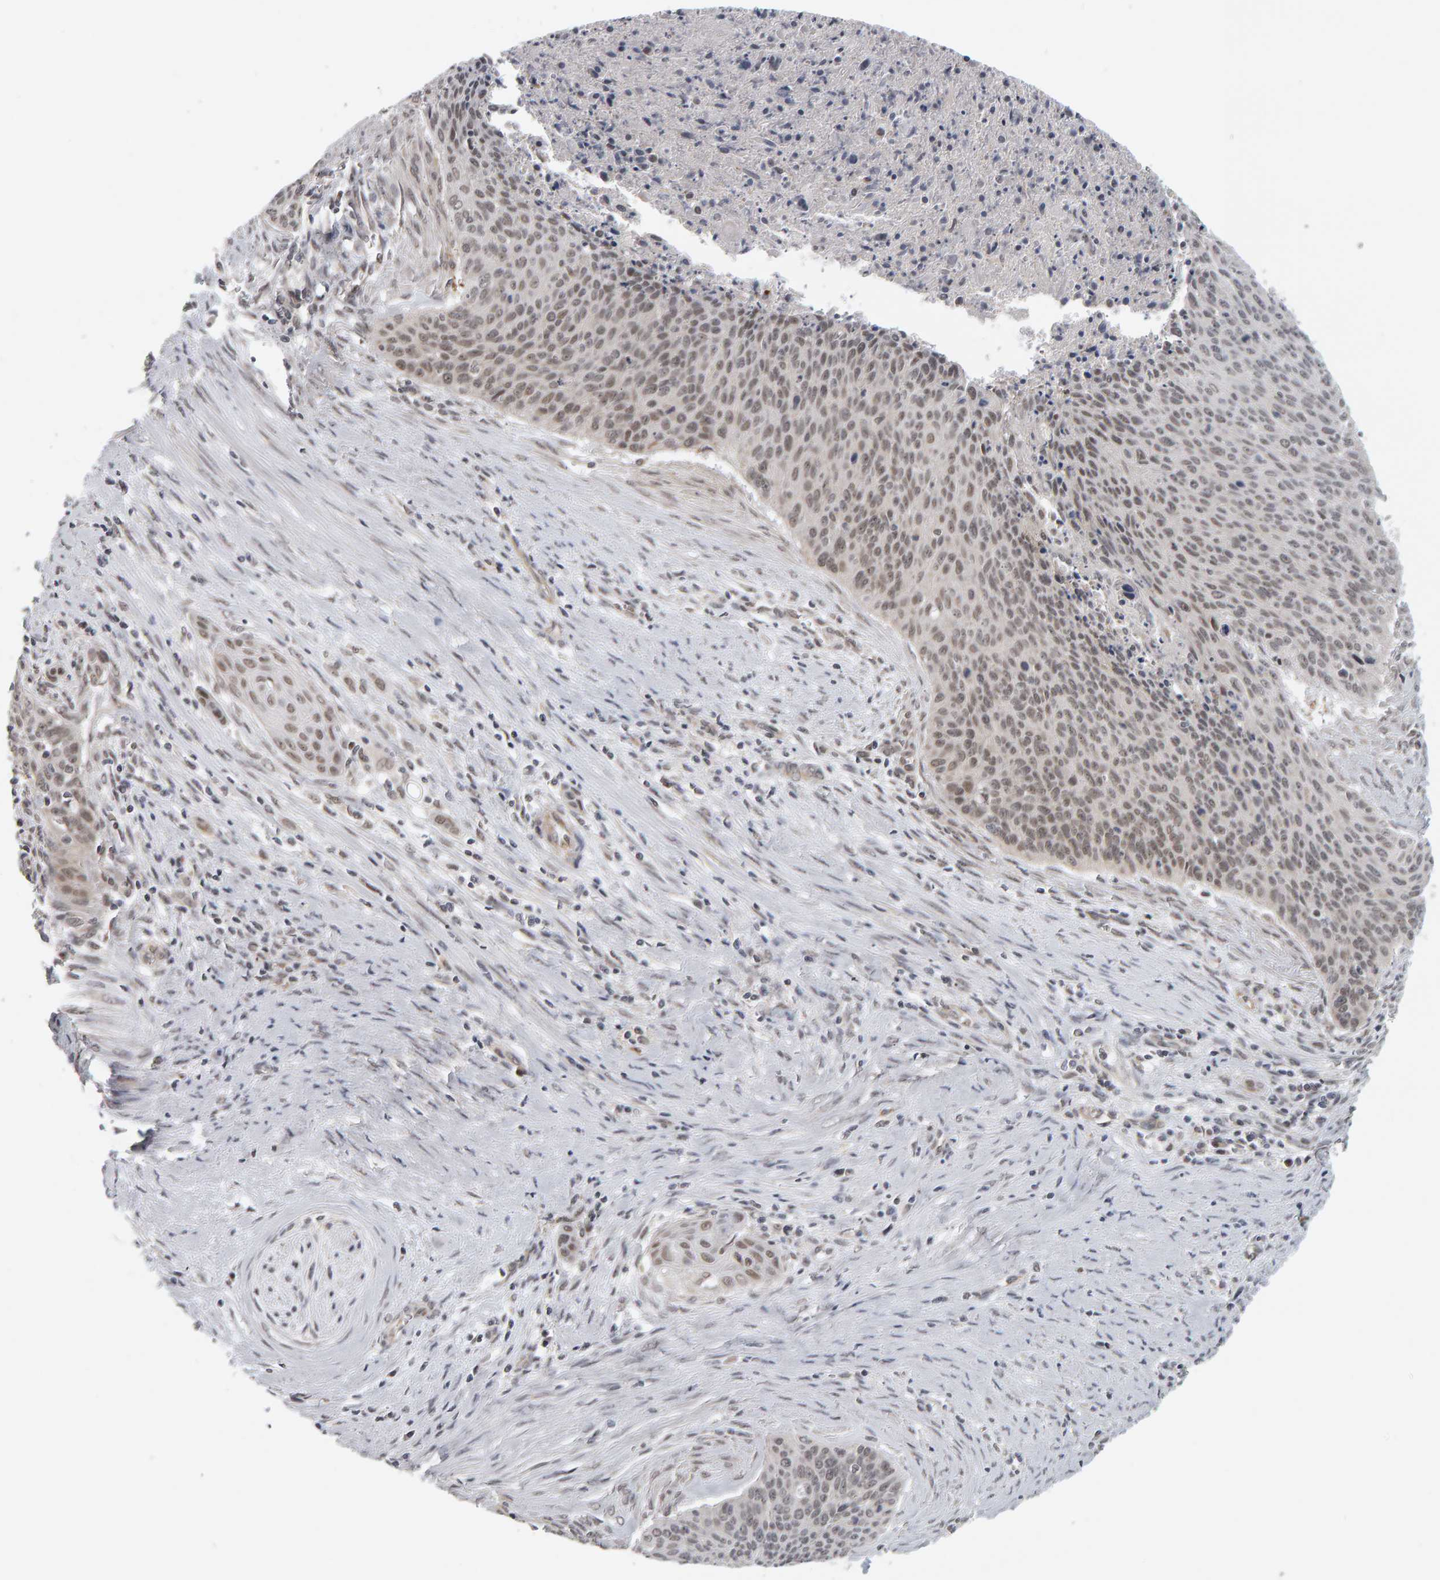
{"staining": {"intensity": "weak", "quantity": ">75%", "location": "nuclear"}, "tissue": "cervical cancer", "cell_type": "Tumor cells", "image_type": "cancer", "snomed": [{"axis": "morphology", "description": "Squamous cell carcinoma, NOS"}, {"axis": "topography", "description": "Cervix"}], "caption": "Immunohistochemical staining of cervical cancer (squamous cell carcinoma) exhibits low levels of weak nuclear positivity in about >75% of tumor cells.", "gene": "DAP3", "patient": {"sex": "female", "age": 55}}